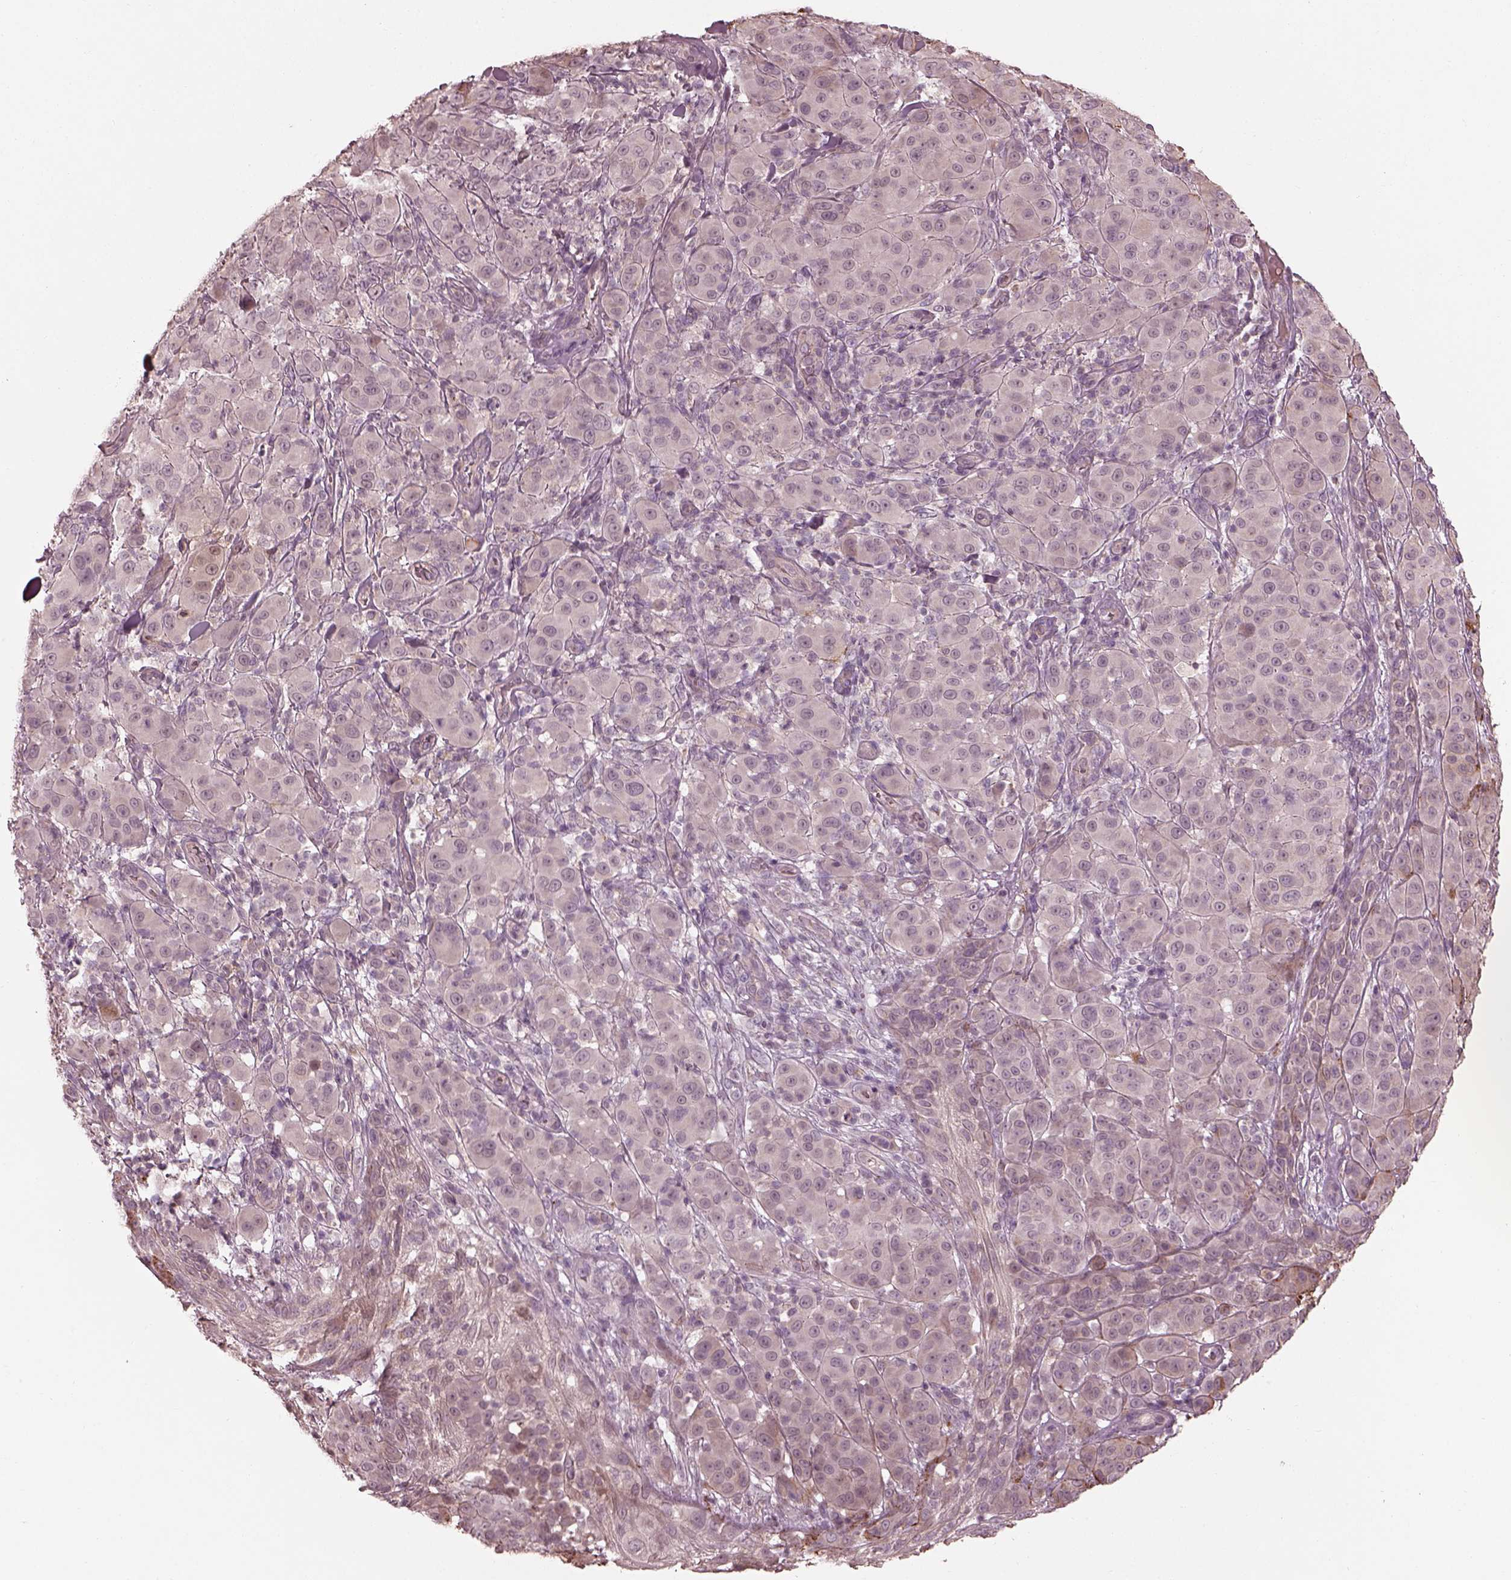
{"staining": {"intensity": "negative", "quantity": "none", "location": "none"}, "tissue": "melanoma", "cell_type": "Tumor cells", "image_type": "cancer", "snomed": [{"axis": "morphology", "description": "Malignant melanoma, NOS"}, {"axis": "topography", "description": "Skin"}], "caption": "Micrograph shows no protein staining in tumor cells of malignant melanoma tissue.", "gene": "SLC25A46", "patient": {"sex": "female", "age": 87}}